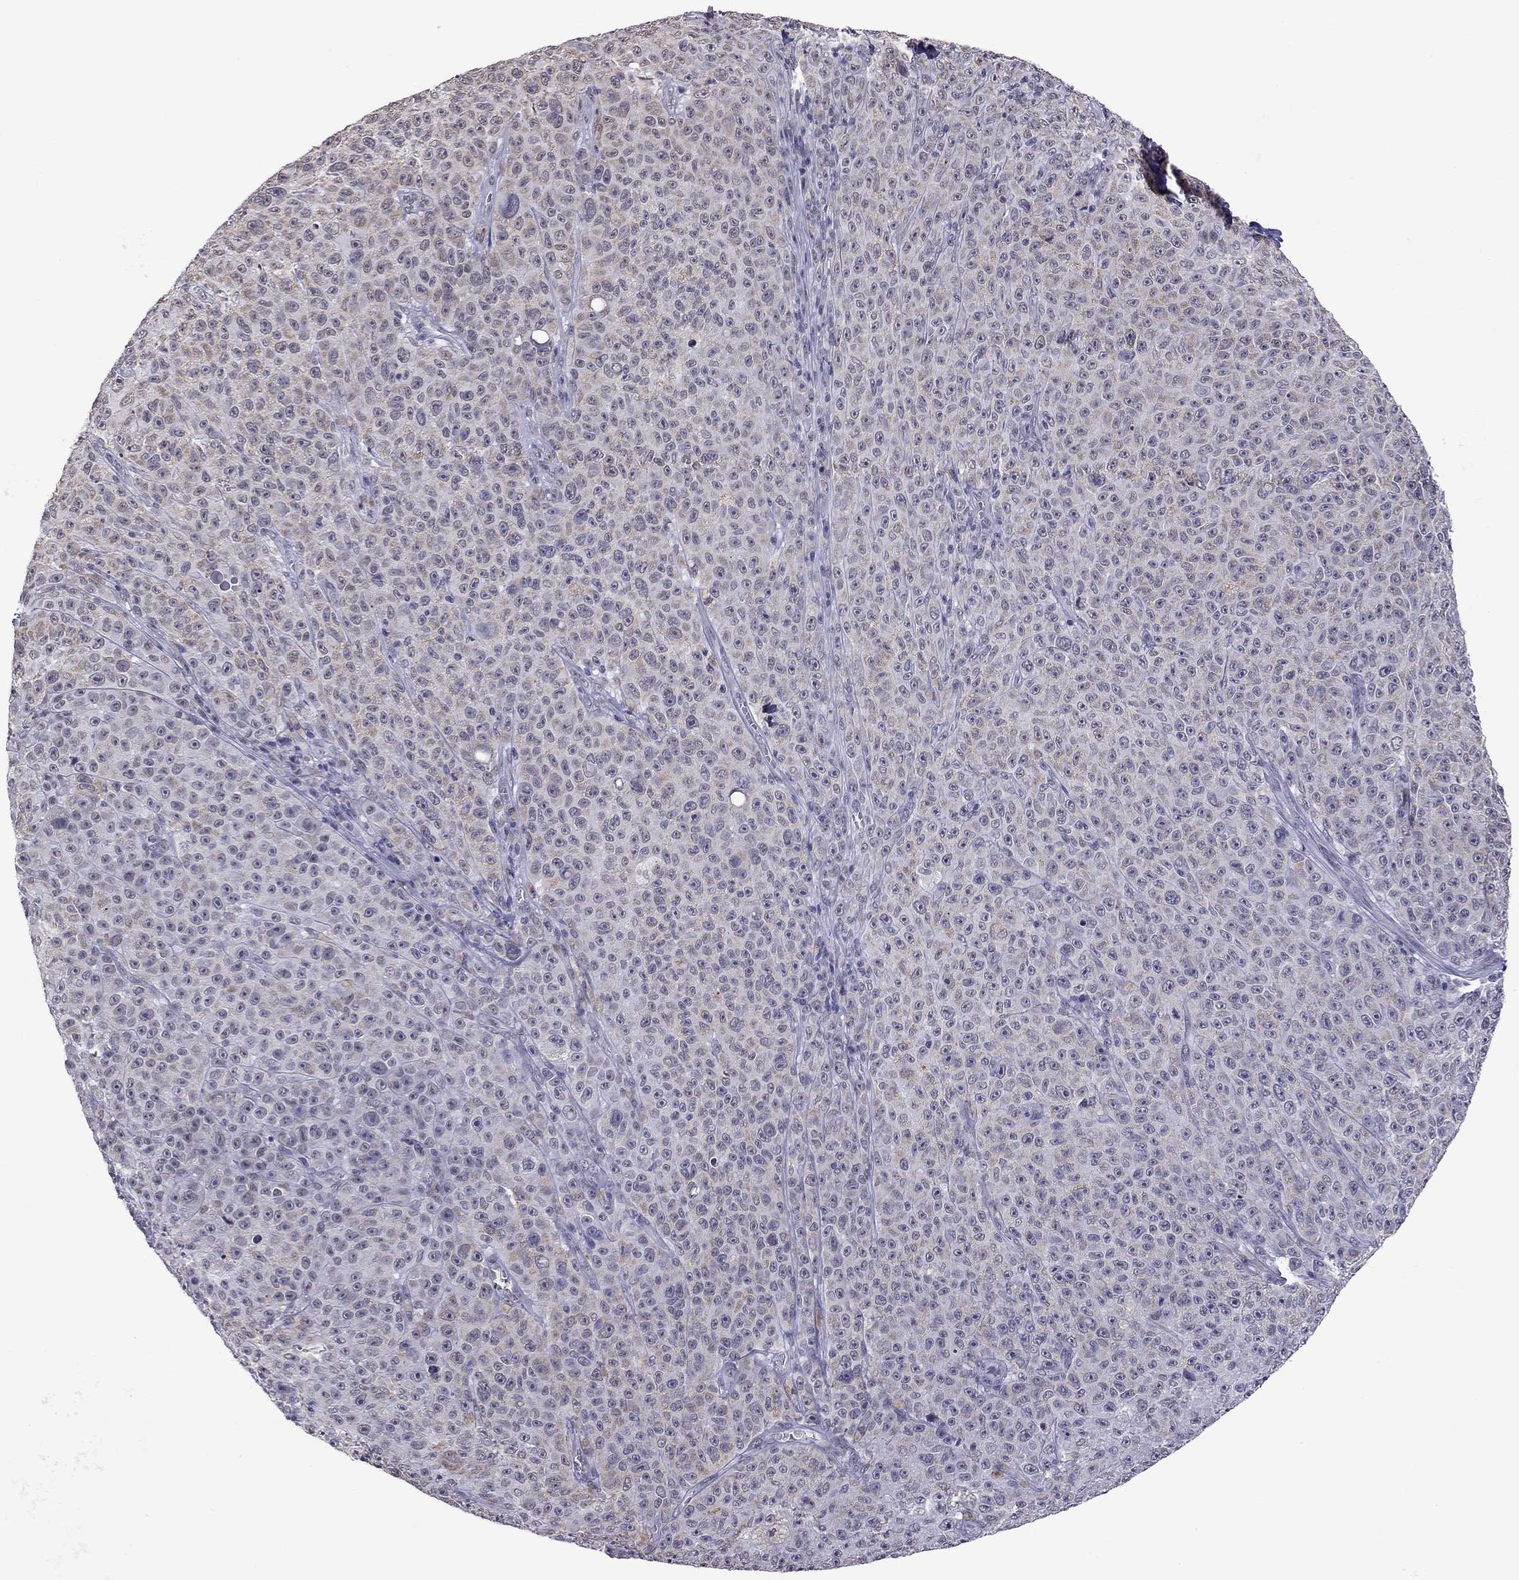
{"staining": {"intensity": "negative", "quantity": "none", "location": "none"}, "tissue": "melanoma", "cell_type": "Tumor cells", "image_type": "cancer", "snomed": [{"axis": "morphology", "description": "Malignant melanoma, NOS"}, {"axis": "topography", "description": "Skin"}], "caption": "Tumor cells show no significant protein positivity in malignant melanoma.", "gene": "PPP1R3A", "patient": {"sex": "female", "age": 82}}